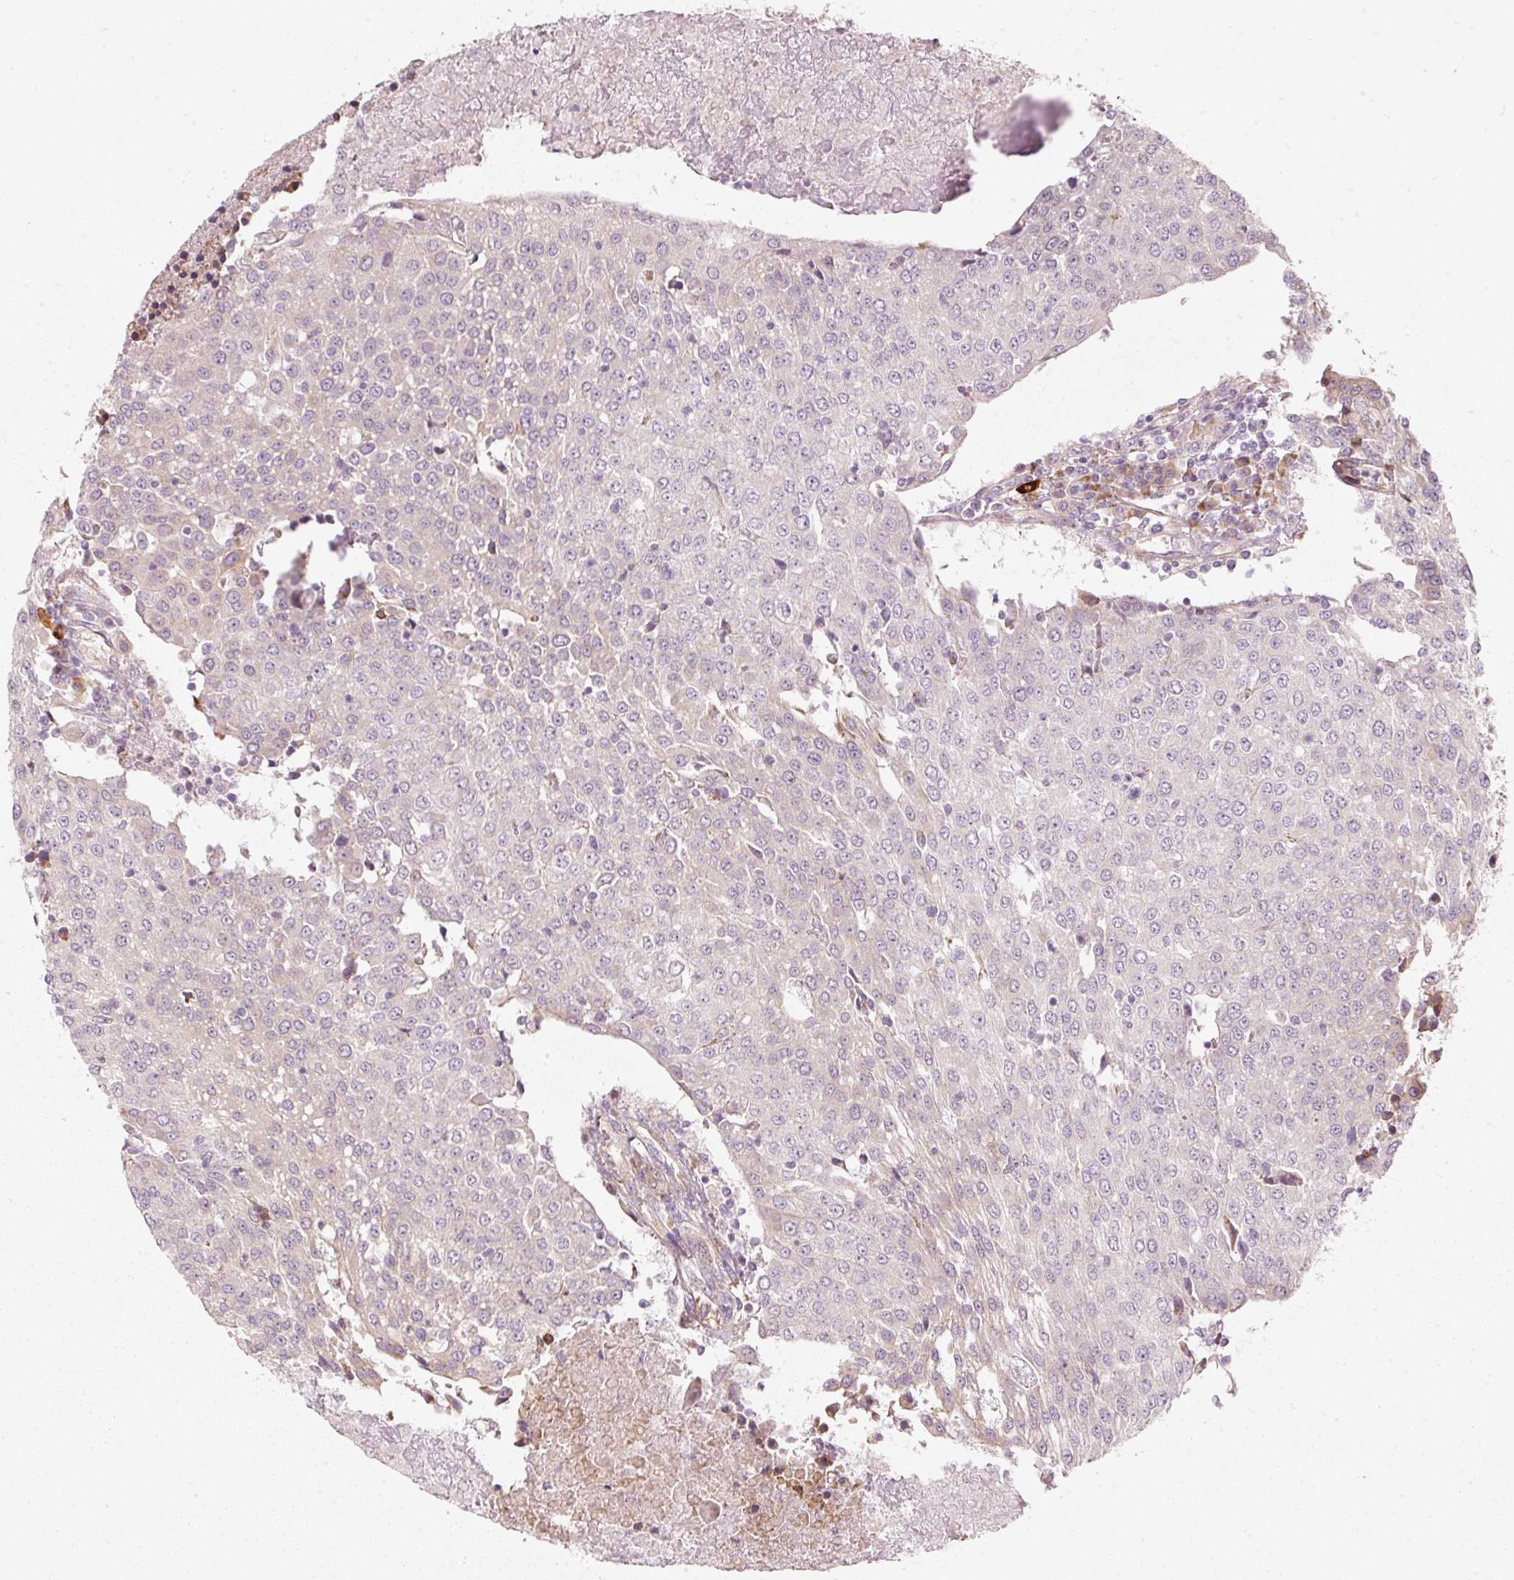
{"staining": {"intensity": "negative", "quantity": "none", "location": "none"}, "tissue": "urothelial cancer", "cell_type": "Tumor cells", "image_type": "cancer", "snomed": [{"axis": "morphology", "description": "Urothelial carcinoma, High grade"}, {"axis": "topography", "description": "Urinary bladder"}], "caption": "Human urothelial carcinoma (high-grade) stained for a protein using immunohistochemistry (IHC) shows no positivity in tumor cells.", "gene": "KCNQ1", "patient": {"sex": "female", "age": 85}}